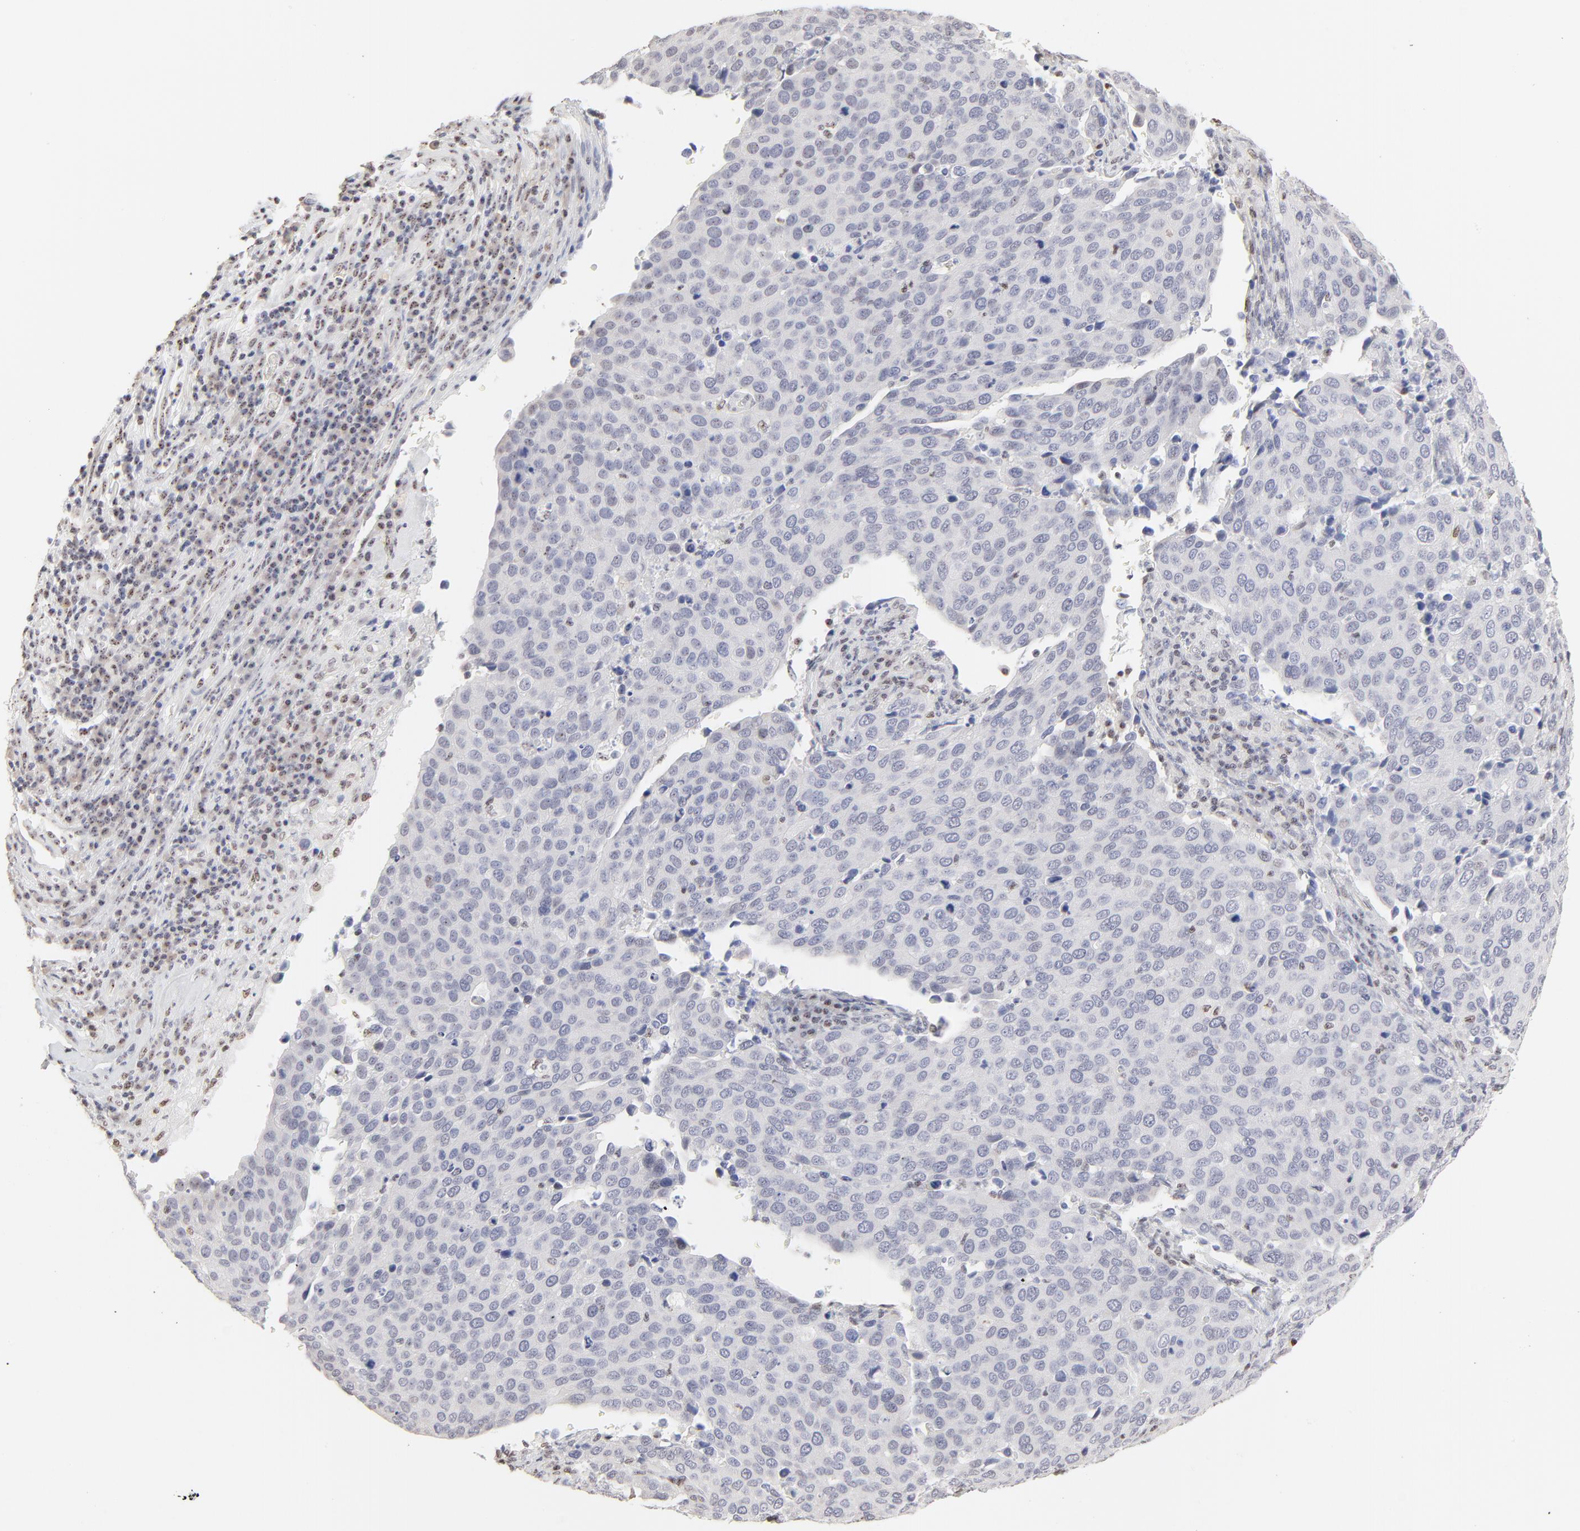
{"staining": {"intensity": "negative", "quantity": "none", "location": "none"}, "tissue": "cervical cancer", "cell_type": "Tumor cells", "image_type": "cancer", "snomed": [{"axis": "morphology", "description": "Squamous cell carcinoma, NOS"}, {"axis": "topography", "description": "Cervix"}], "caption": "Tumor cells show no significant staining in cervical cancer.", "gene": "NFIL3", "patient": {"sex": "female", "age": 54}}